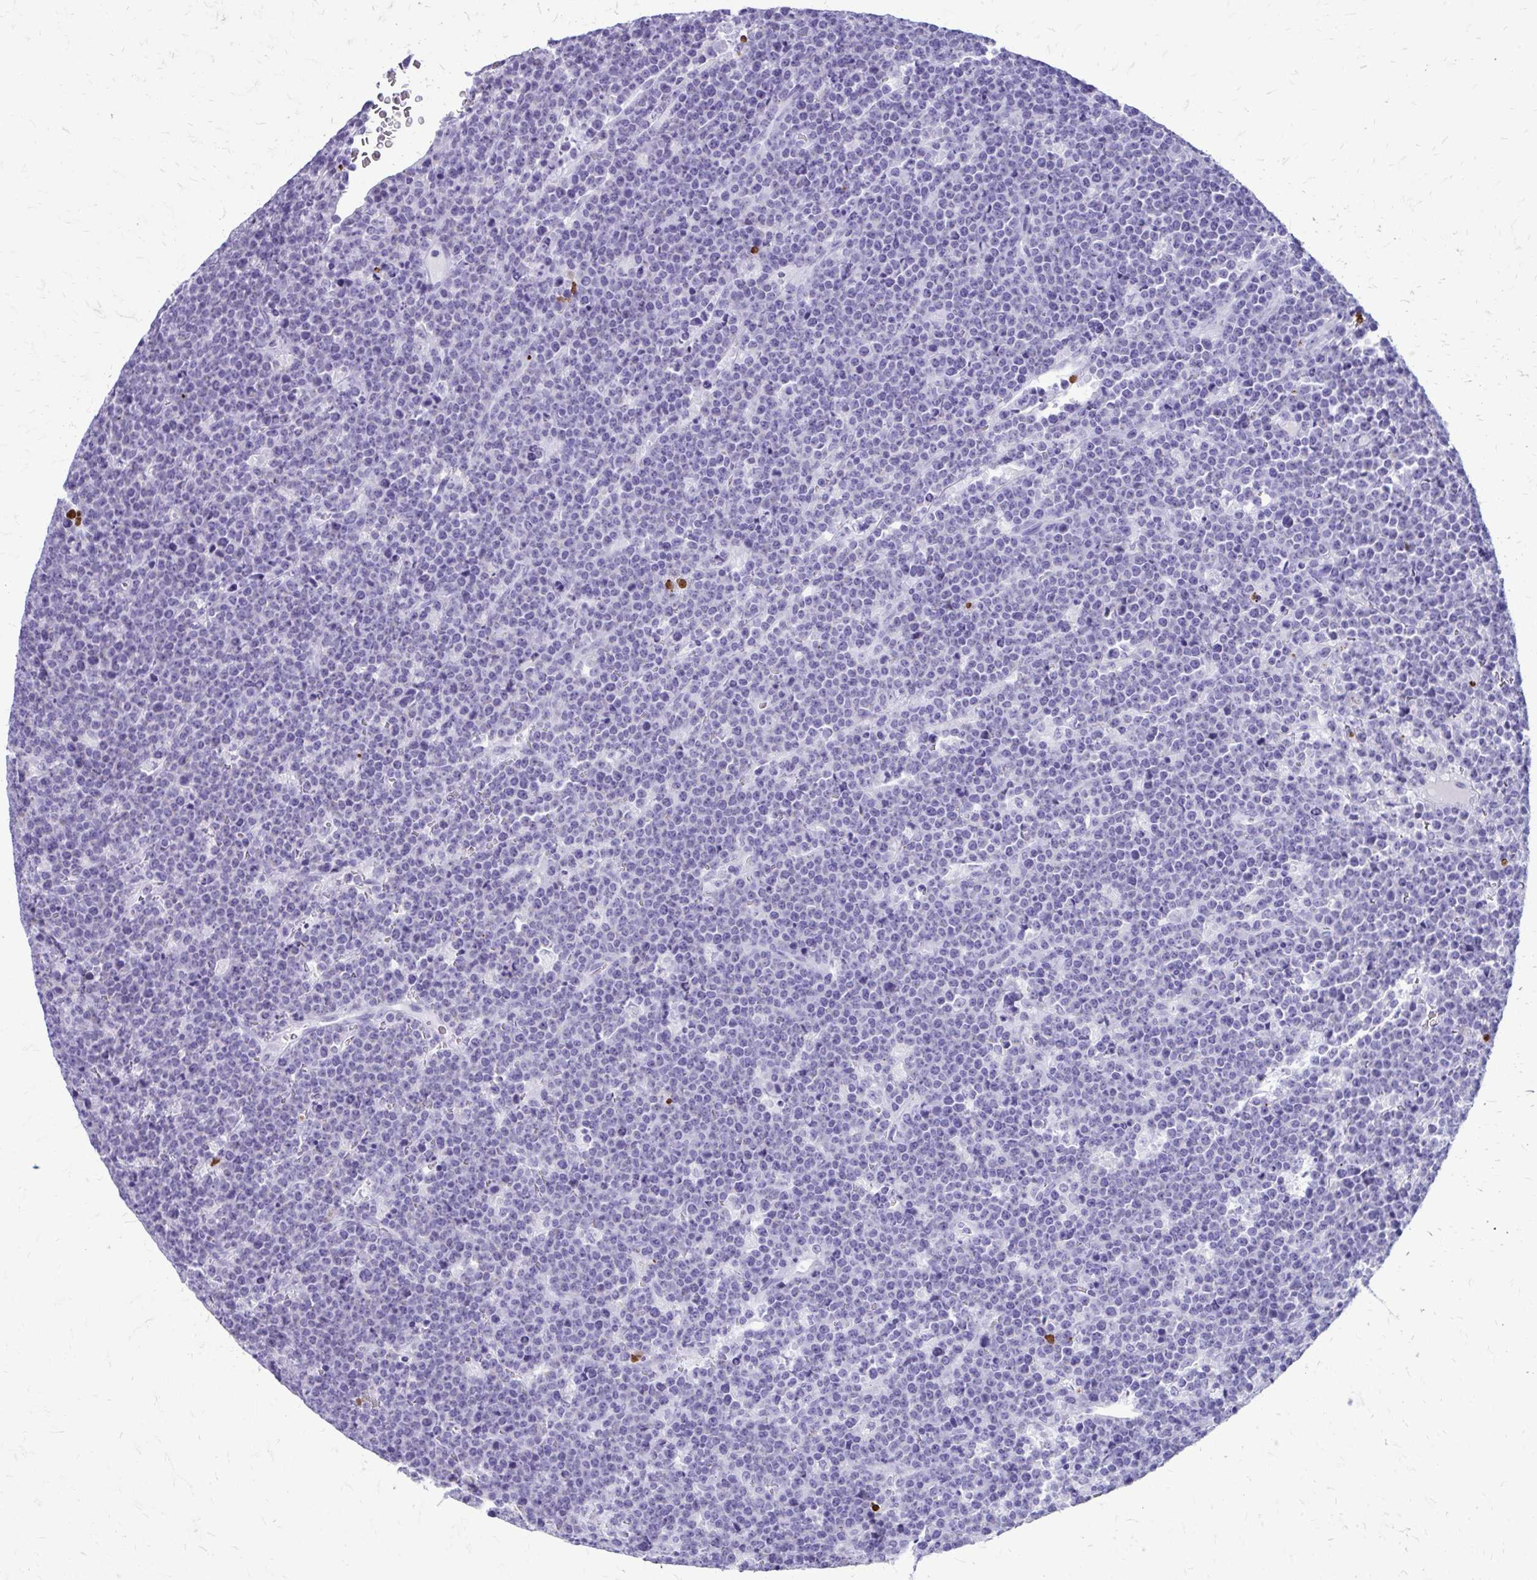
{"staining": {"intensity": "negative", "quantity": "none", "location": "none"}, "tissue": "lymphoma", "cell_type": "Tumor cells", "image_type": "cancer", "snomed": [{"axis": "morphology", "description": "Malignant lymphoma, non-Hodgkin's type, High grade"}, {"axis": "topography", "description": "Ovary"}], "caption": "Tumor cells are negative for protein expression in human lymphoma.", "gene": "SATL1", "patient": {"sex": "female", "age": 56}}